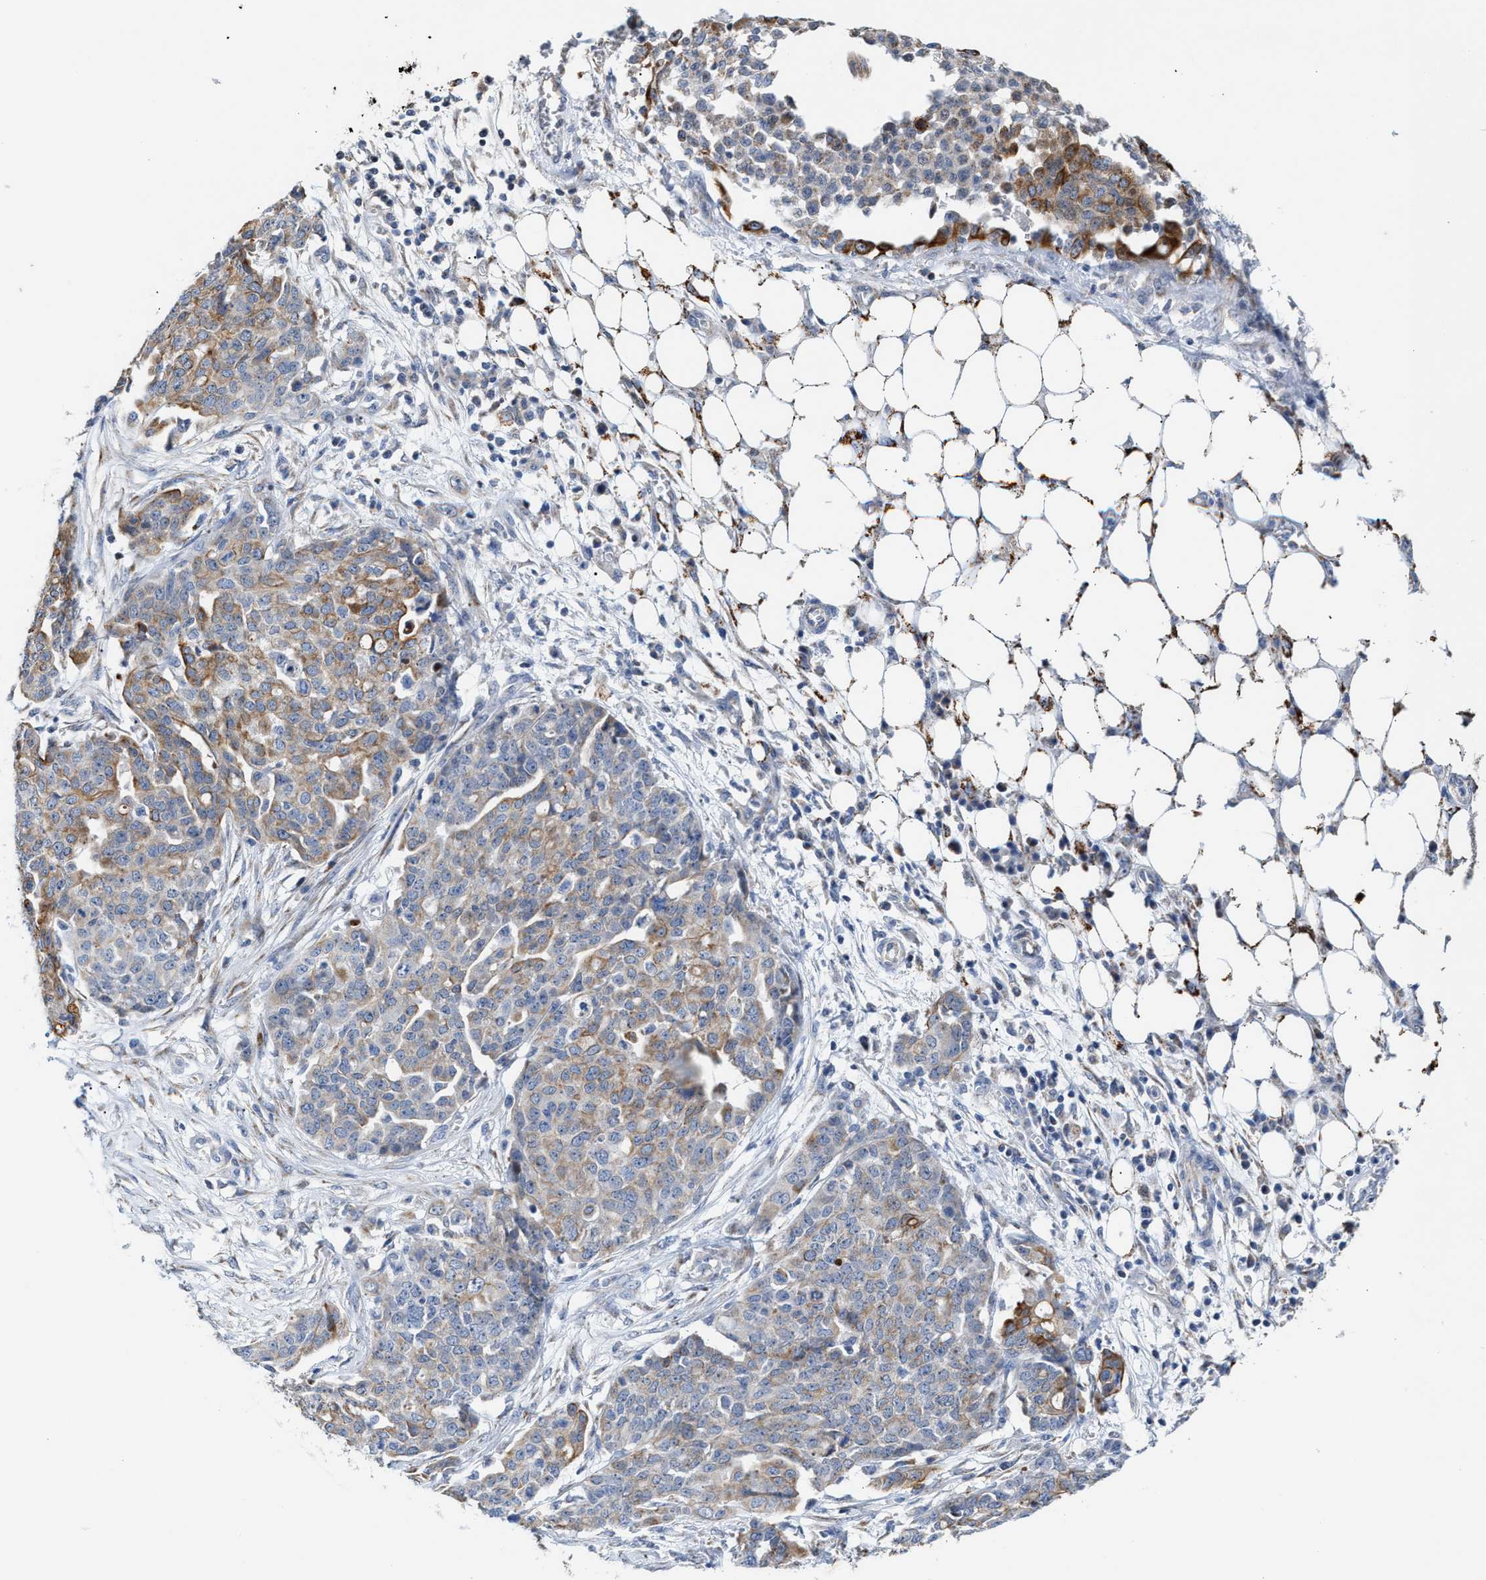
{"staining": {"intensity": "moderate", "quantity": "<25%", "location": "cytoplasmic/membranous"}, "tissue": "ovarian cancer", "cell_type": "Tumor cells", "image_type": "cancer", "snomed": [{"axis": "morphology", "description": "Cystadenocarcinoma, serous, NOS"}, {"axis": "topography", "description": "Soft tissue"}, {"axis": "topography", "description": "Ovary"}], "caption": "Ovarian serous cystadenocarcinoma stained with a brown dye exhibits moderate cytoplasmic/membranous positive positivity in approximately <25% of tumor cells.", "gene": "JAG1", "patient": {"sex": "female", "age": 57}}